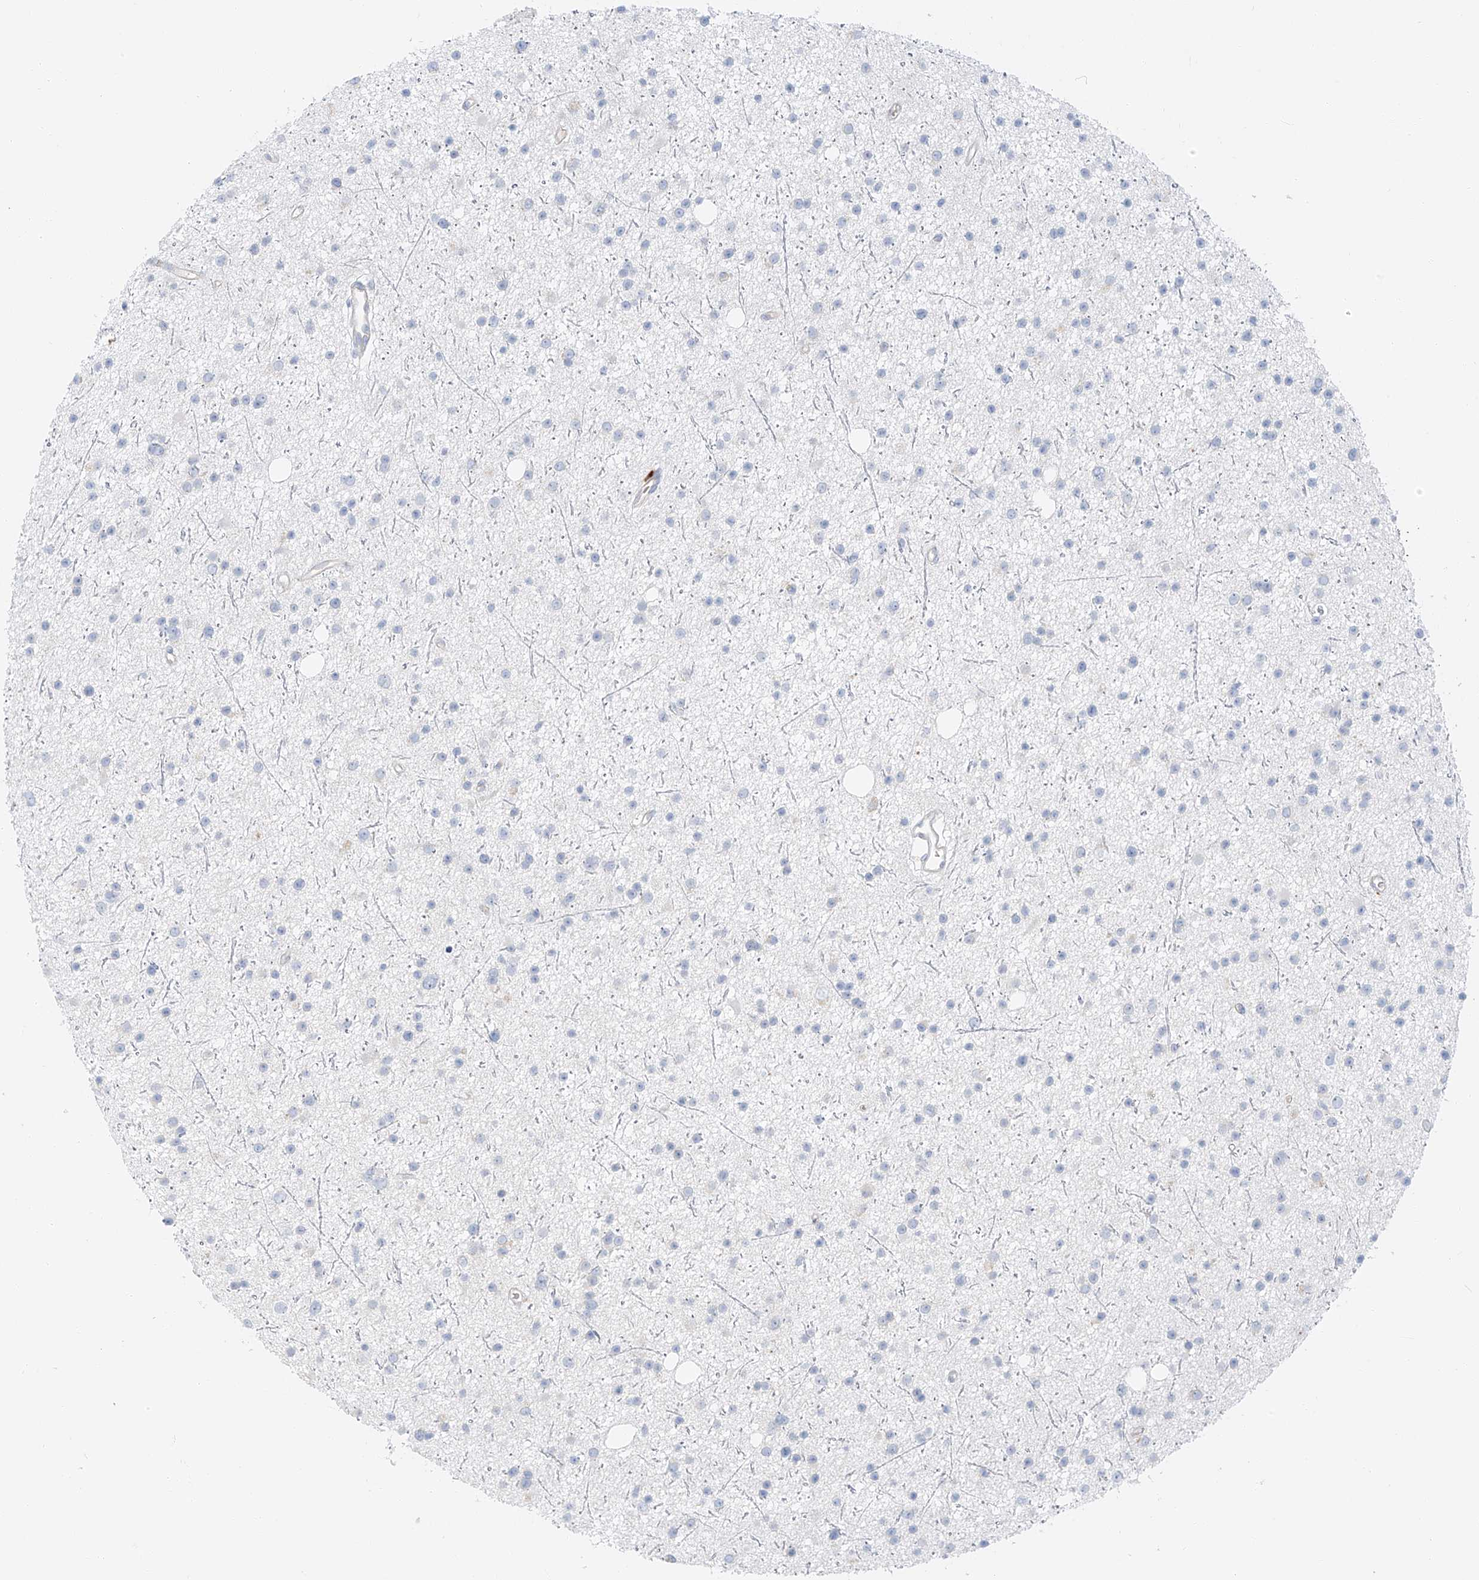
{"staining": {"intensity": "negative", "quantity": "none", "location": "none"}, "tissue": "glioma", "cell_type": "Tumor cells", "image_type": "cancer", "snomed": [{"axis": "morphology", "description": "Glioma, malignant, Low grade"}, {"axis": "topography", "description": "Cerebral cortex"}], "caption": "A high-resolution photomicrograph shows IHC staining of glioma, which reveals no significant expression in tumor cells. (DAB immunohistochemistry (IHC) with hematoxylin counter stain).", "gene": "PGC", "patient": {"sex": "female", "age": 39}}